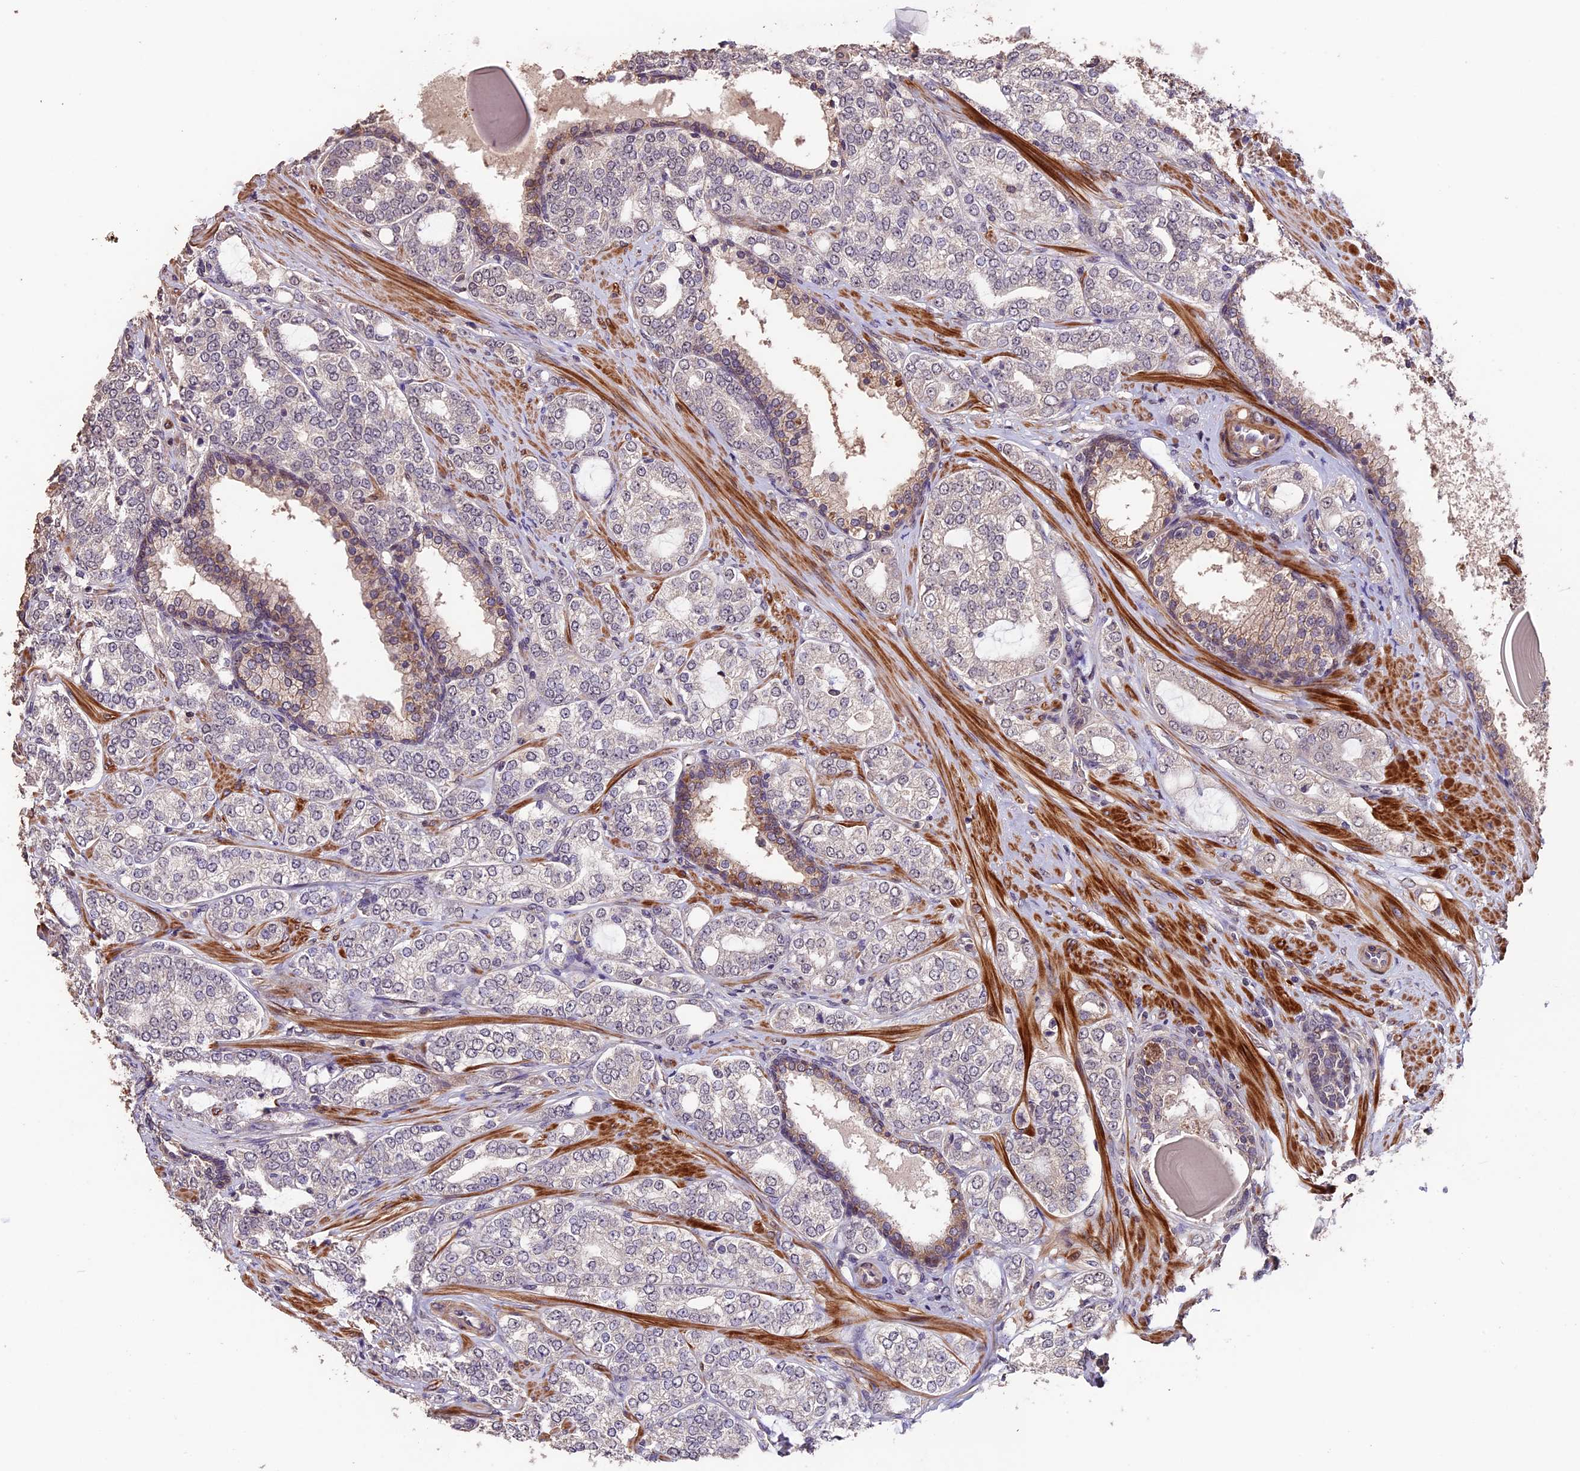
{"staining": {"intensity": "negative", "quantity": "none", "location": "none"}, "tissue": "prostate cancer", "cell_type": "Tumor cells", "image_type": "cancer", "snomed": [{"axis": "morphology", "description": "Adenocarcinoma, High grade"}, {"axis": "topography", "description": "Prostate"}], "caption": "The micrograph exhibits no significant expression in tumor cells of prostate cancer (adenocarcinoma (high-grade)).", "gene": "GNB5", "patient": {"sex": "male", "age": 64}}